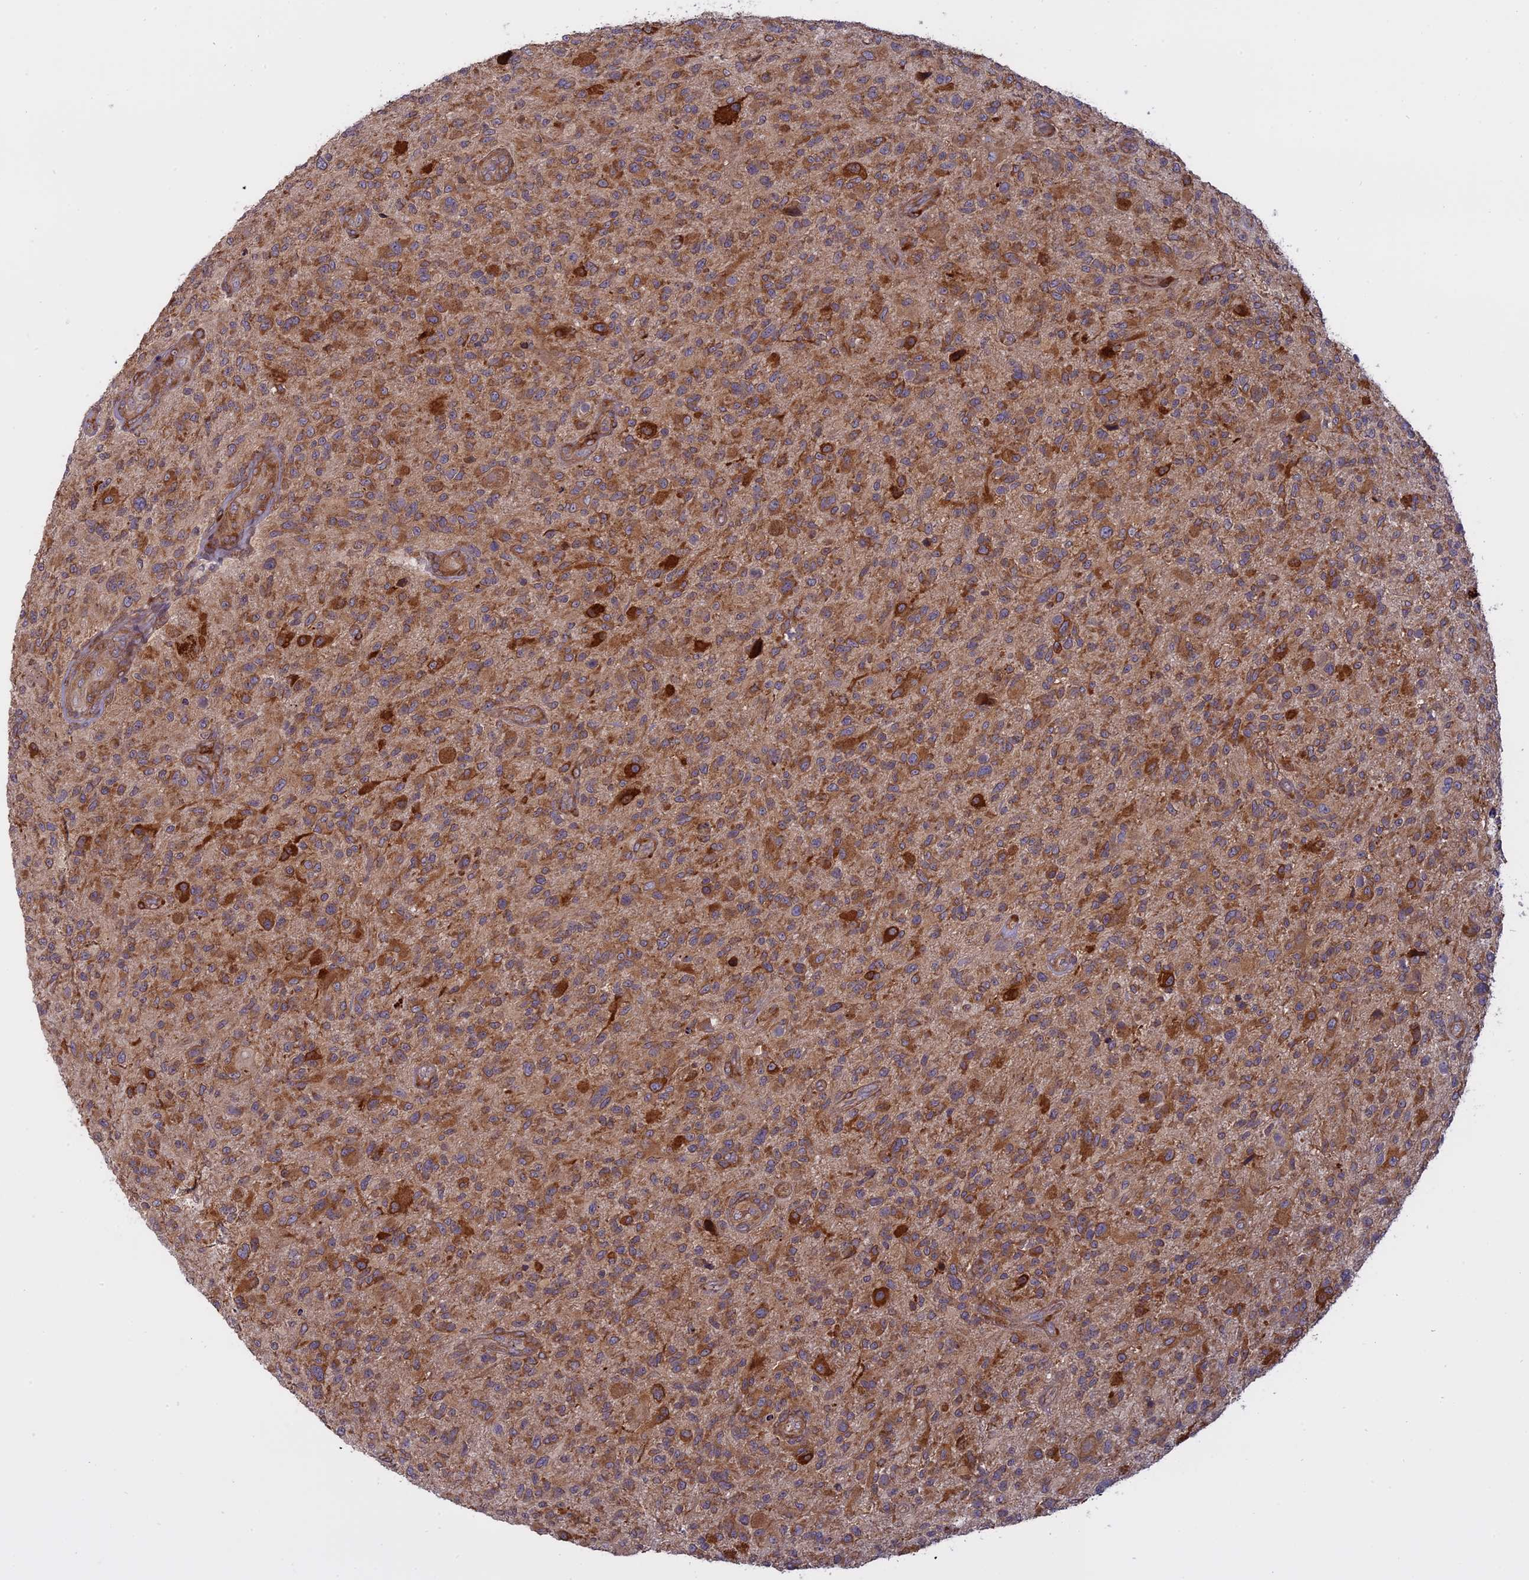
{"staining": {"intensity": "moderate", "quantity": ">75%", "location": "cytoplasmic/membranous"}, "tissue": "glioma", "cell_type": "Tumor cells", "image_type": "cancer", "snomed": [{"axis": "morphology", "description": "Glioma, malignant, High grade"}, {"axis": "topography", "description": "Brain"}], "caption": "Protein staining reveals moderate cytoplasmic/membranous staining in about >75% of tumor cells in glioma.", "gene": "TMEM208", "patient": {"sex": "male", "age": 47}}